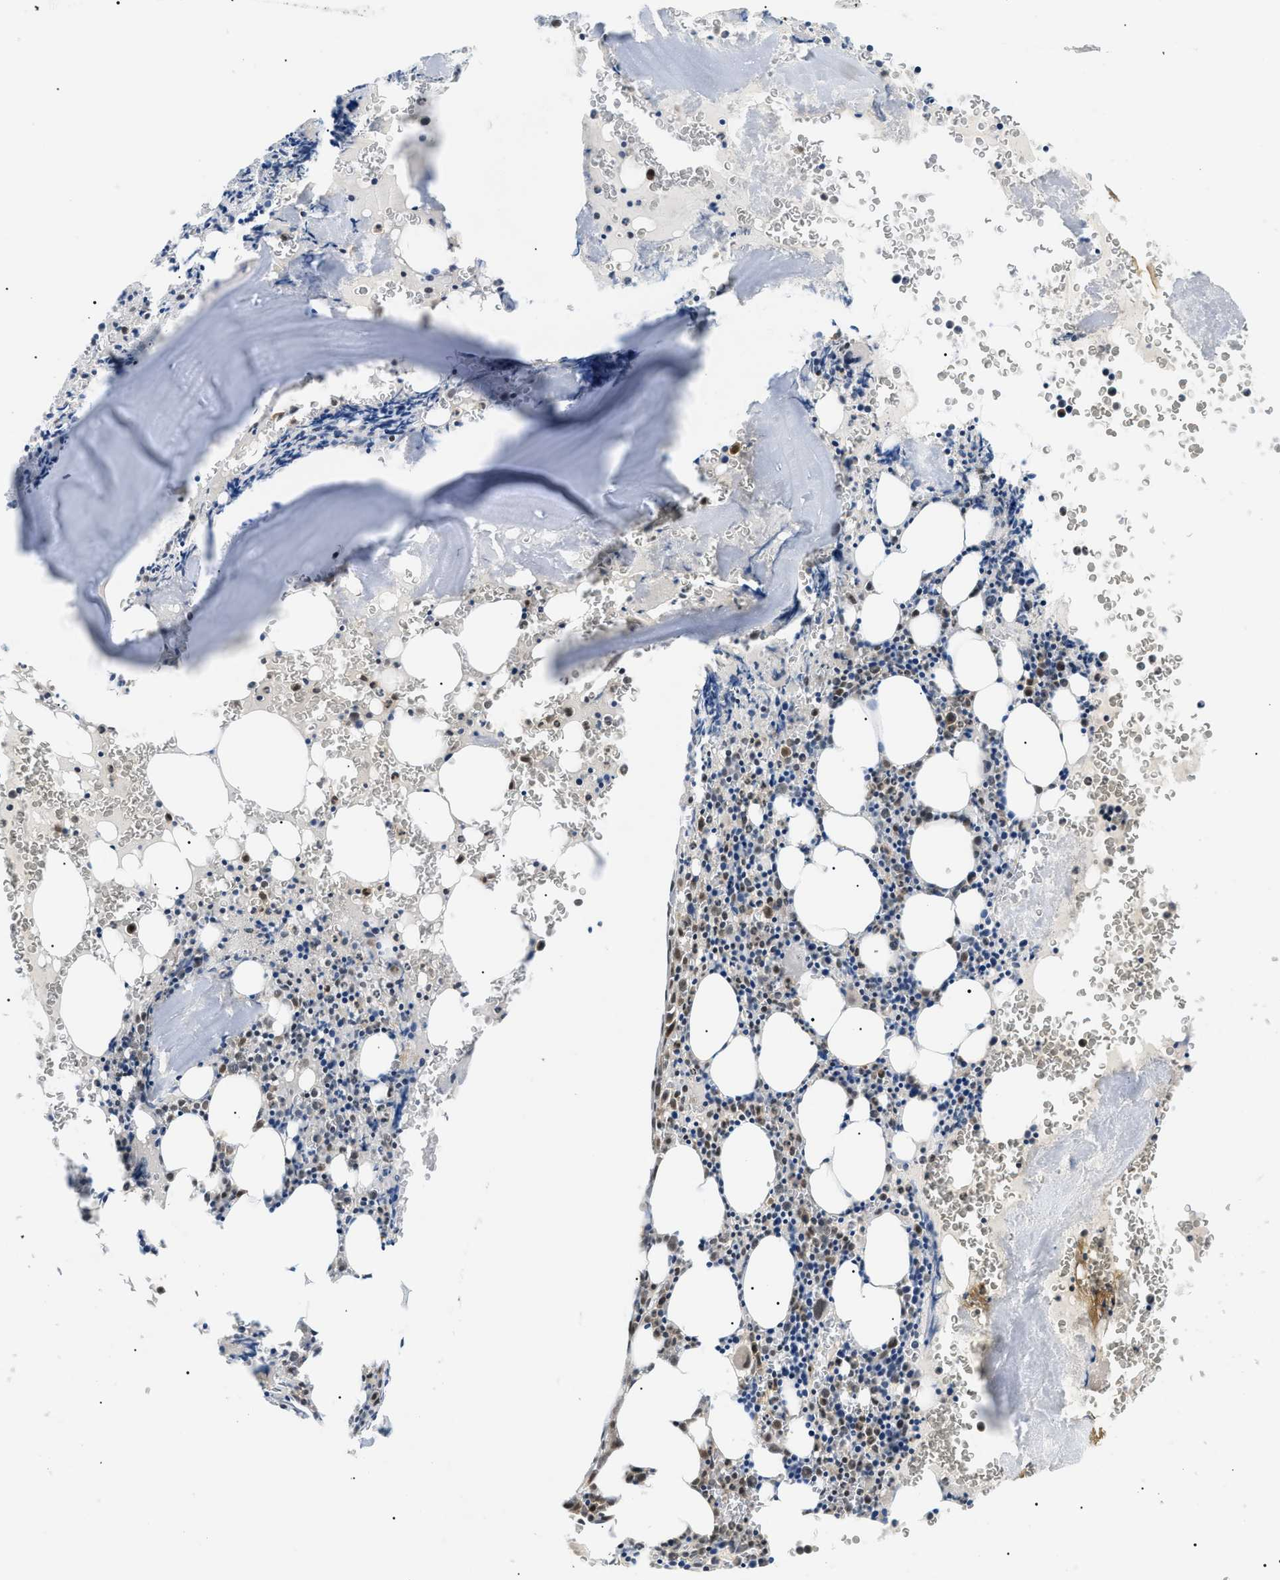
{"staining": {"intensity": "moderate", "quantity": "<25%", "location": "nuclear"}, "tissue": "bone marrow", "cell_type": "Hematopoietic cells", "image_type": "normal", "snomed": [{"axis": "morphology", "description": "Normal tissue, NOS"}, {"axis": "morphology", "description": "Inflammation, NOS"}, {"axis": "topography", "description": "Bone marrow"}], "caption": "This image exhibits immunohistochemistry (IHC) staining of unremarkable bone marrow, with low moderate nuclear expression in approximately <25% of hematopoietic cells.", "gene": "RBM15", "patient": {"sex": "male", "age": 37}}